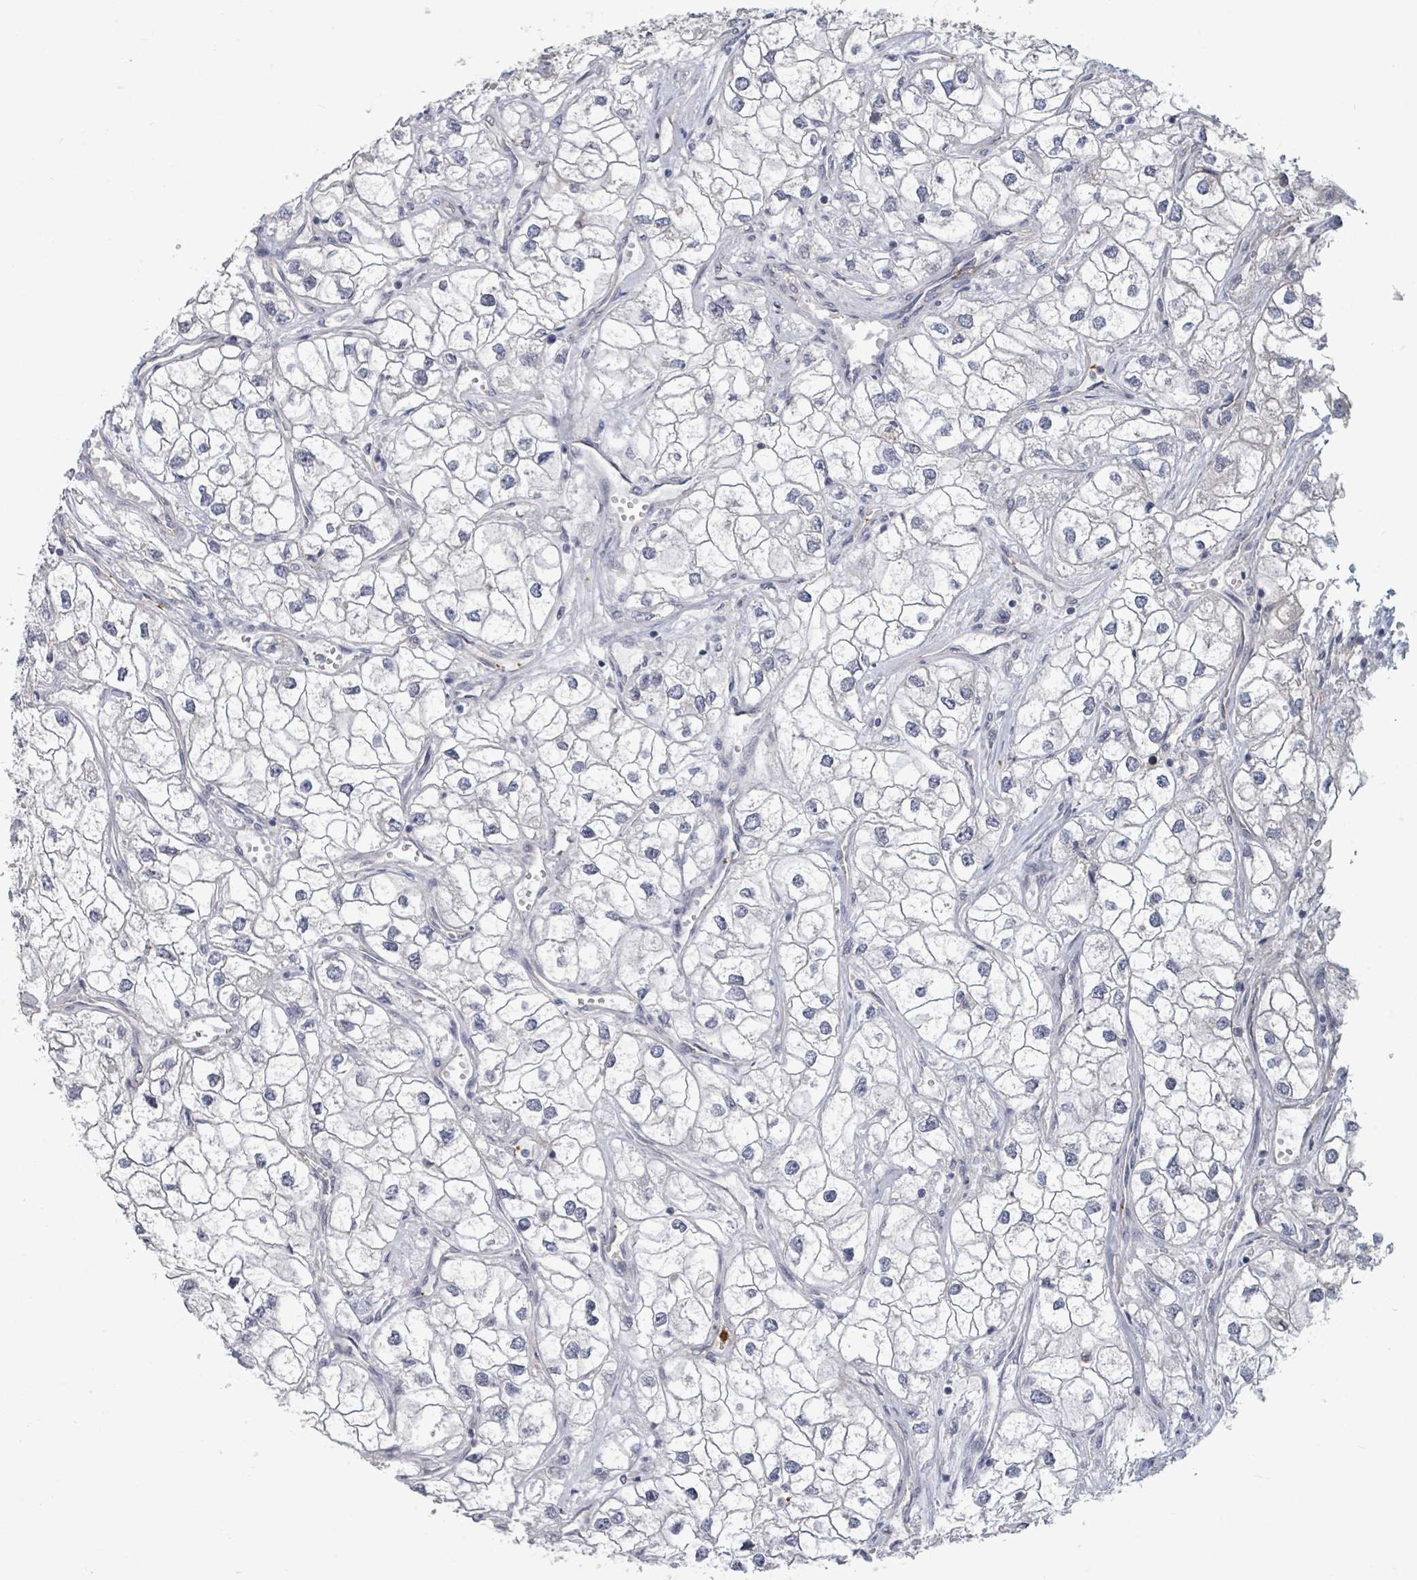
{"staining": {"intensity": "negative", "quantity": "none", "location": "none"}, "tissue": "renal cancer", "cell_type": "Tumor cells", "image_type": "cancer", "snomed": [{"axis": "morphology", "description": "Adenocarcinoma, NOS"}, {"axis": "topography", "description": "Kidney"}], "caption": "Immunohistochemical staining of renal adenocarcinoma shows no significant staining in tumor cells.", "gene": "PLAUR", "patient": {"sex": "male", "age": 59}}